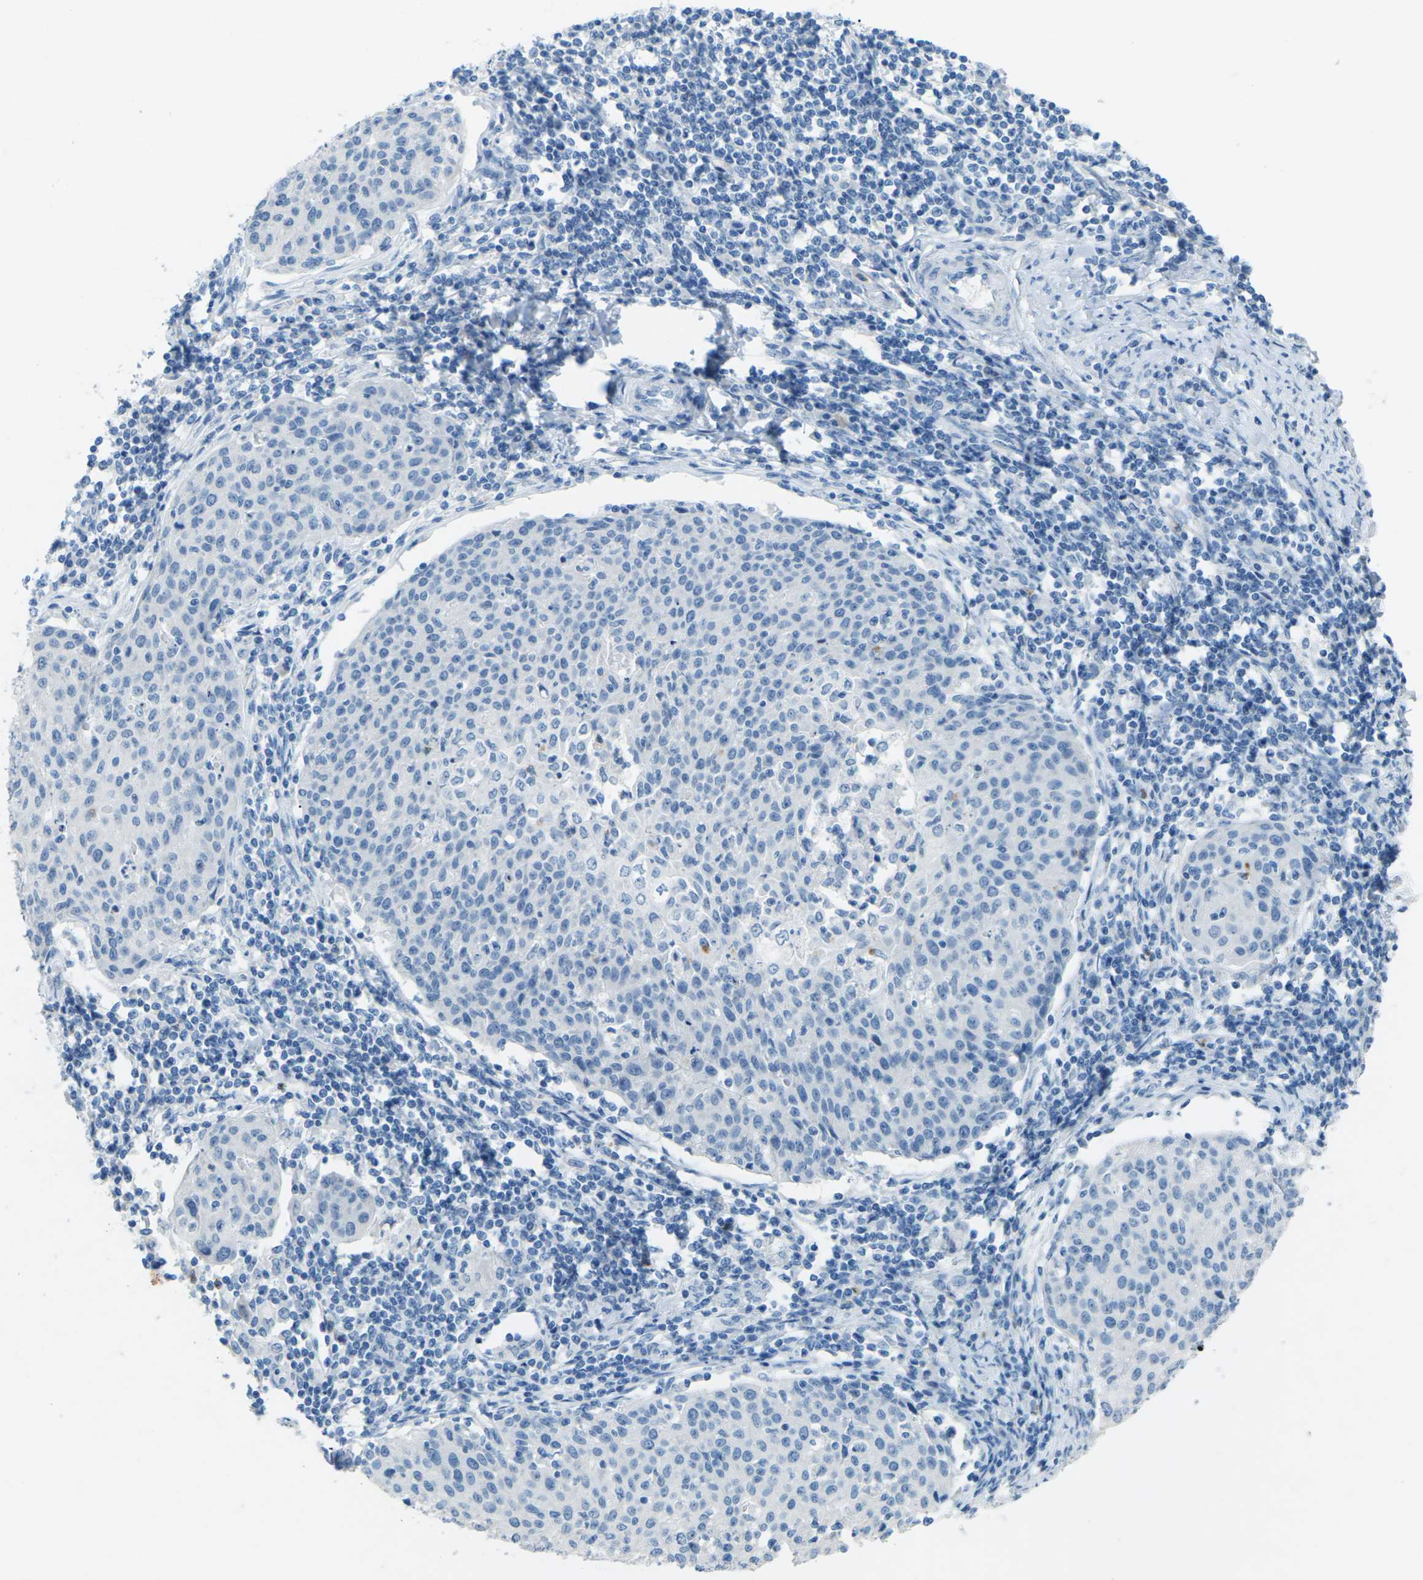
{"staining": {"intensity": "negative", "quantity": "none", "location": "none"}, "tissue": "cervical cancer", "cell_type": "Tumor cells", "image_type": "cancer", "snomed": [{"axis": "morphology", "description": "Squamous cell carcinoma, NOS"}, {"axis": "topography", "description": "Cervix"}], "caption": "Immunohistochemistry (IHC) of human cervical cancer reveals no positivity in tumor cells.", "gene": "CDH16", "patient": {"sex": "female", "age": 38}}